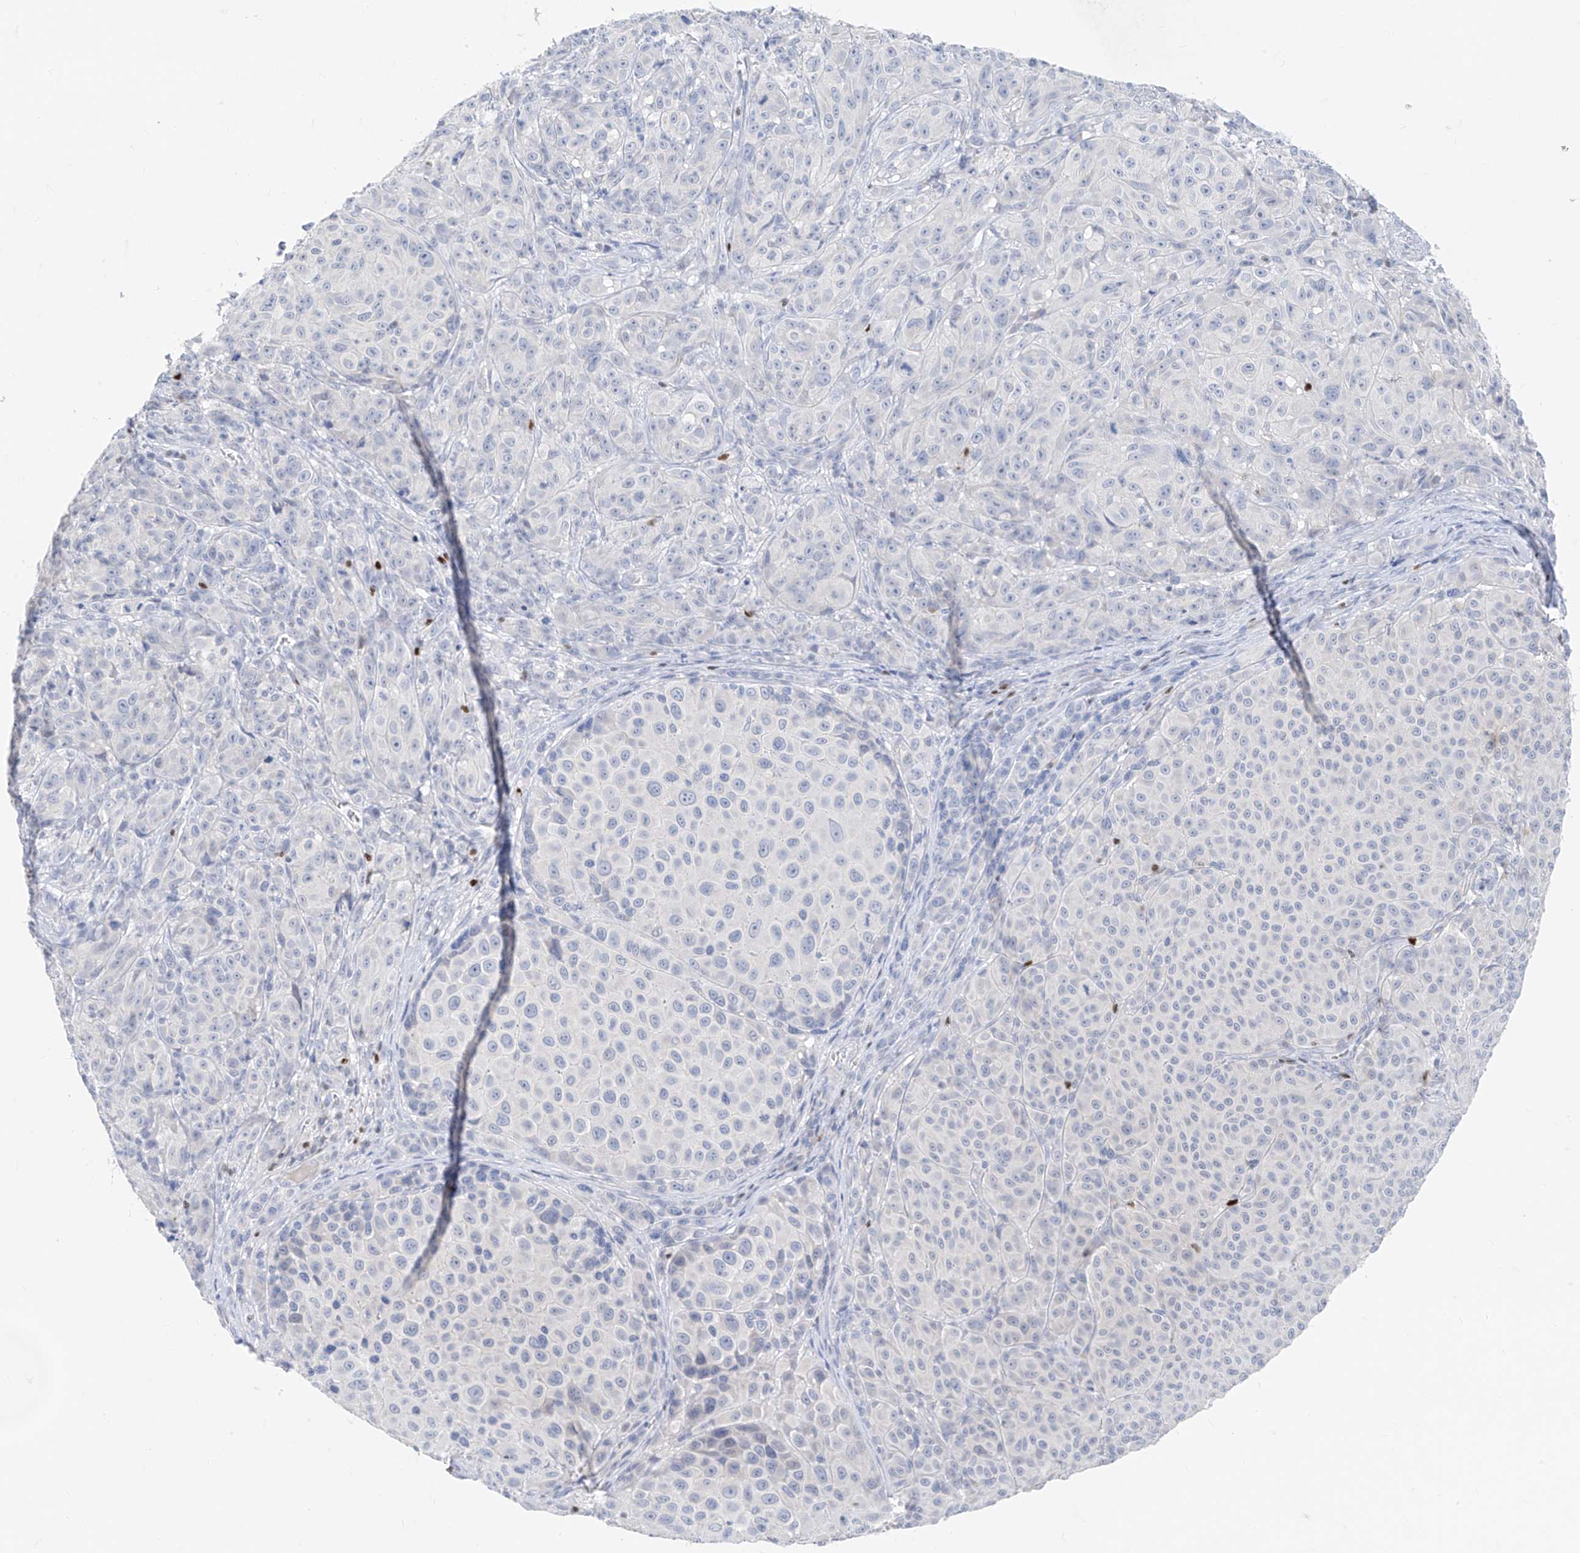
{"staining": {"intensity": "negative", "quantity": "none", "location": "none"}, "tissue": "melanoma", "cell_type": "Tumor cells", "image_type": "cancer", "snomed": [{"axis": "morphology", "description": "Malignant melanoma, NOS"}, {"axis": "topography", "description": "Skin"}], "caption": "The histopathology image reveals no significant staining in tumor cells of melanoma. (Brightfield microscopy of DAB (3,3'-diaminobenzidine) immunohistochemistry at high magnification).", "gene": "TBX21", "patient": {"sex": "male", "age": 73}}